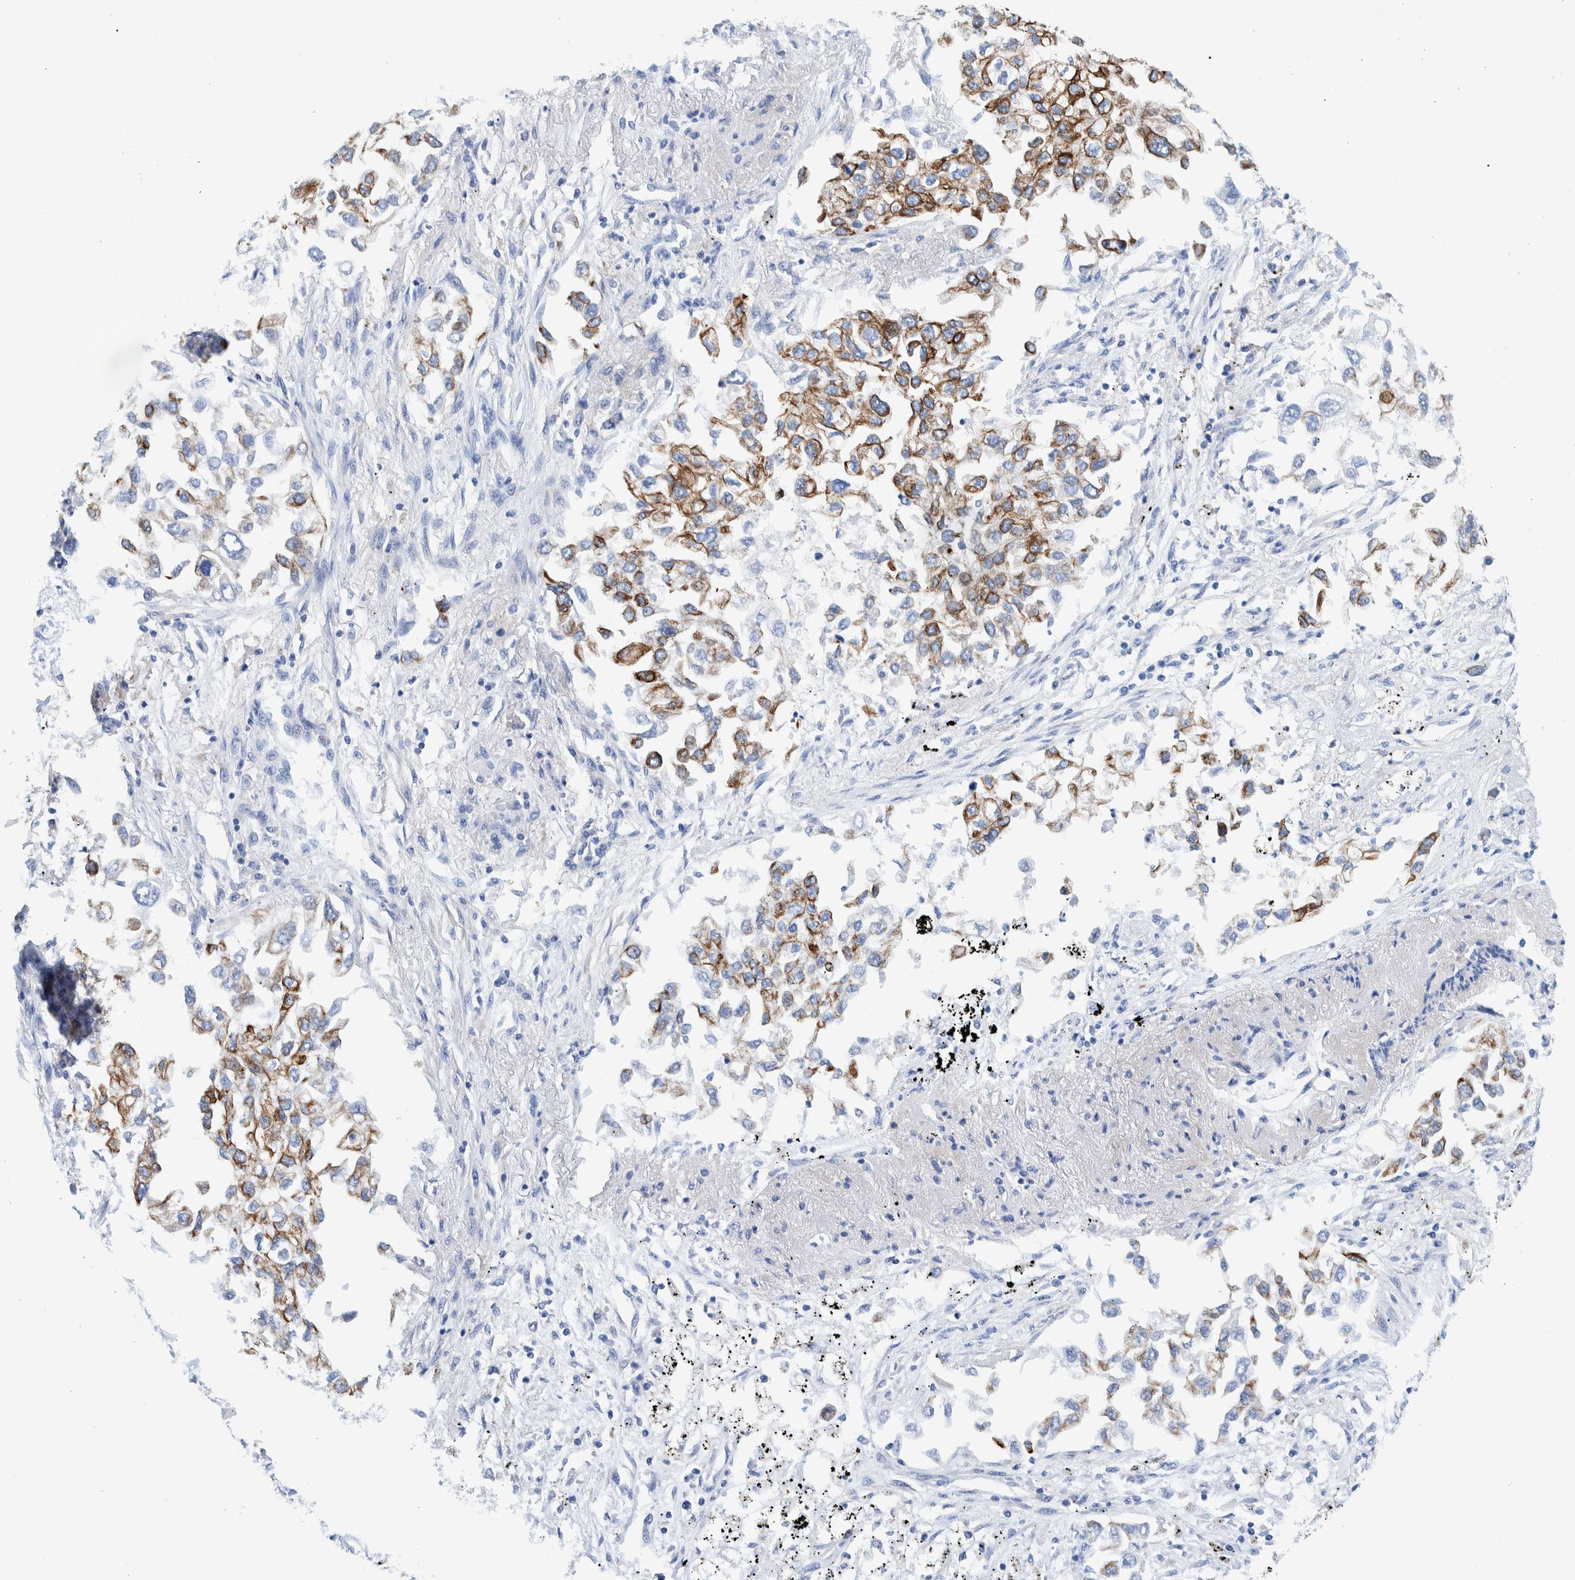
{"staining": {"intensity": "moderate", "quantity": ">75%", "location": "cytoplasmic/membranous"}, "tissue": "lung cancer", "cell_type": "Tumor cells", "image_type": "cancer", "snomed": [{"axis": "morphology", "description": "Inflammation, NOS"}, {"axis": "morphology", "description": "Adenocarcinoma, NOS"}, {"axis": "topography", "description": "Lung"}], "caption": "Protein staining exhibits moderate cytoplasmic/membranous expression in about >75% of tumor cells in lung adenocarcinoma.", "gene": "MKS1", "patient": {"sex": "male", "age": 63}}